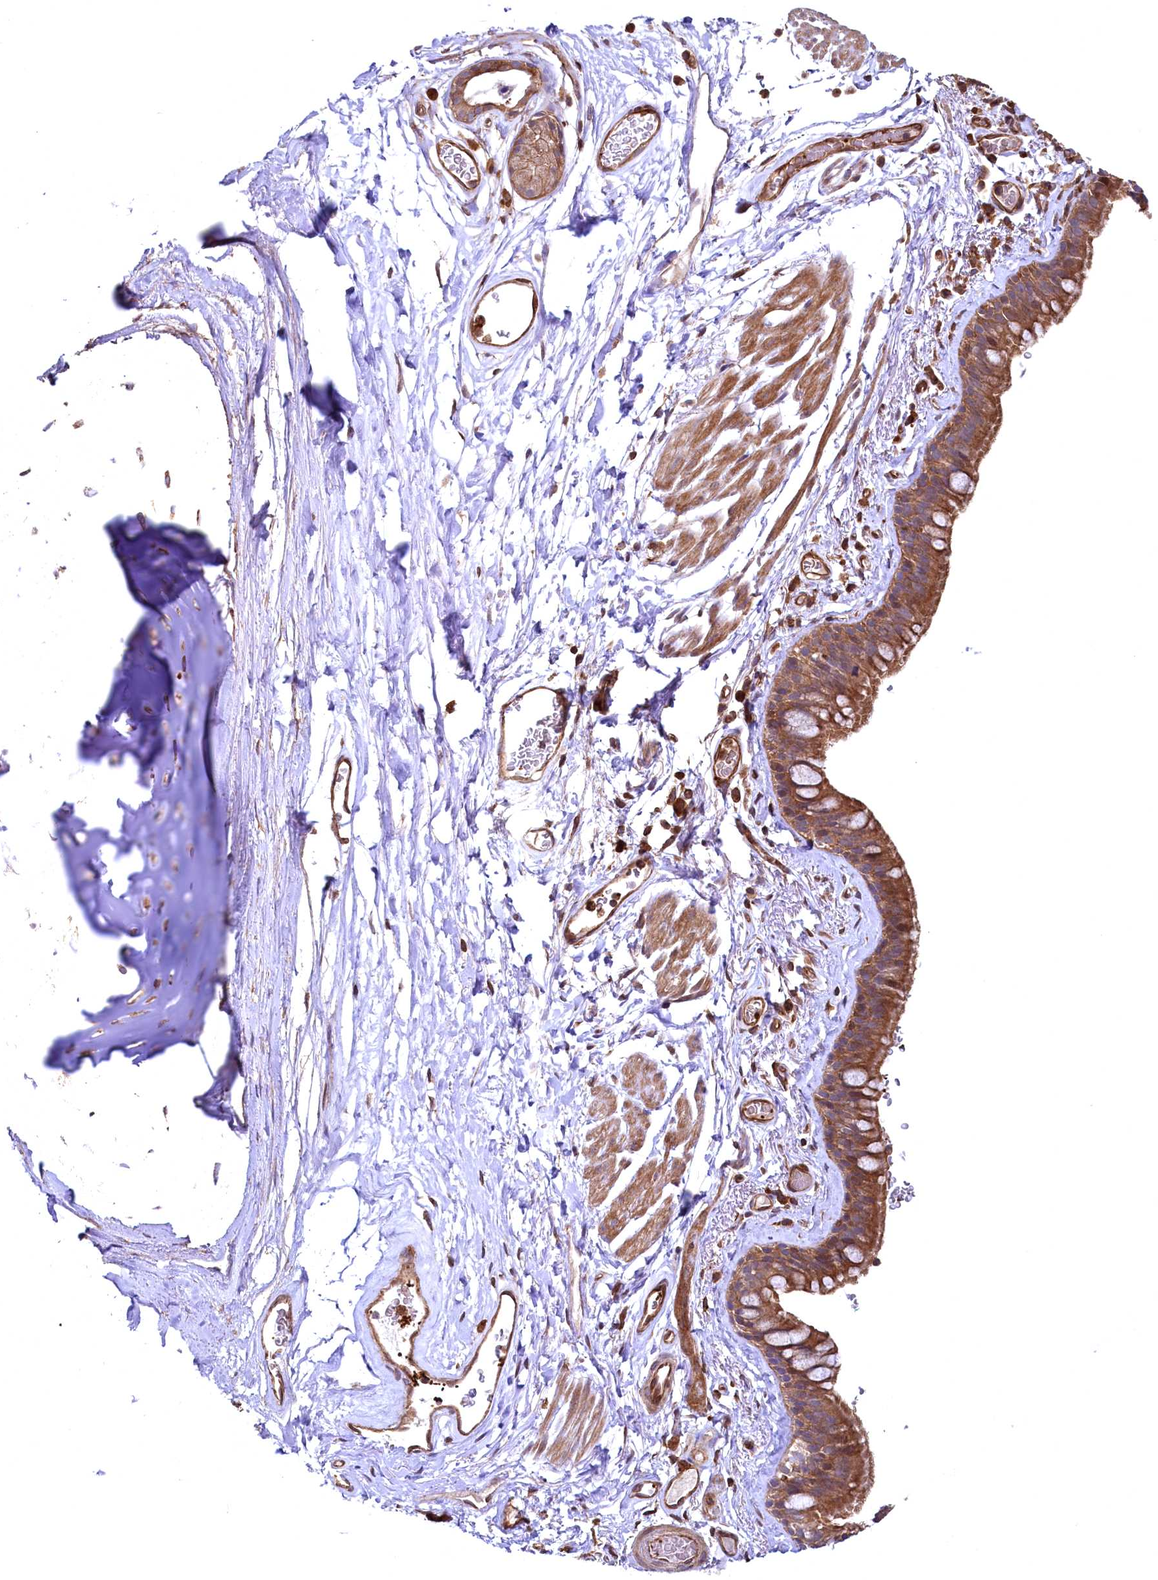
{"staining": {"intensity": "moderate", "quantity": ">75%", "location": "cytoplasmic/membranous"}, "tissue": "bronchus", "cell_type": "Respiratory epithelial cells", "image_type": "normal", "snomed": [{"axis": "morphology", "description": "Normal tissue, NOS"}, {"axis": "topography", "description": "Cartilage tissue"}], "caption": "Protein staining reveals moderate cytoplasmic/membranous positivity in approximately >75% of respiratory epithelial cells in benign bronchus. The staining was performed using DAB (3,3'-diaminobenzidine) to visualize the protein expression in brown, while the nuclei were stained in blue with hematoxylin (Magnification: 20x).", "gene": "SVIP", "patient": {"sex": "male", "age": 63}}